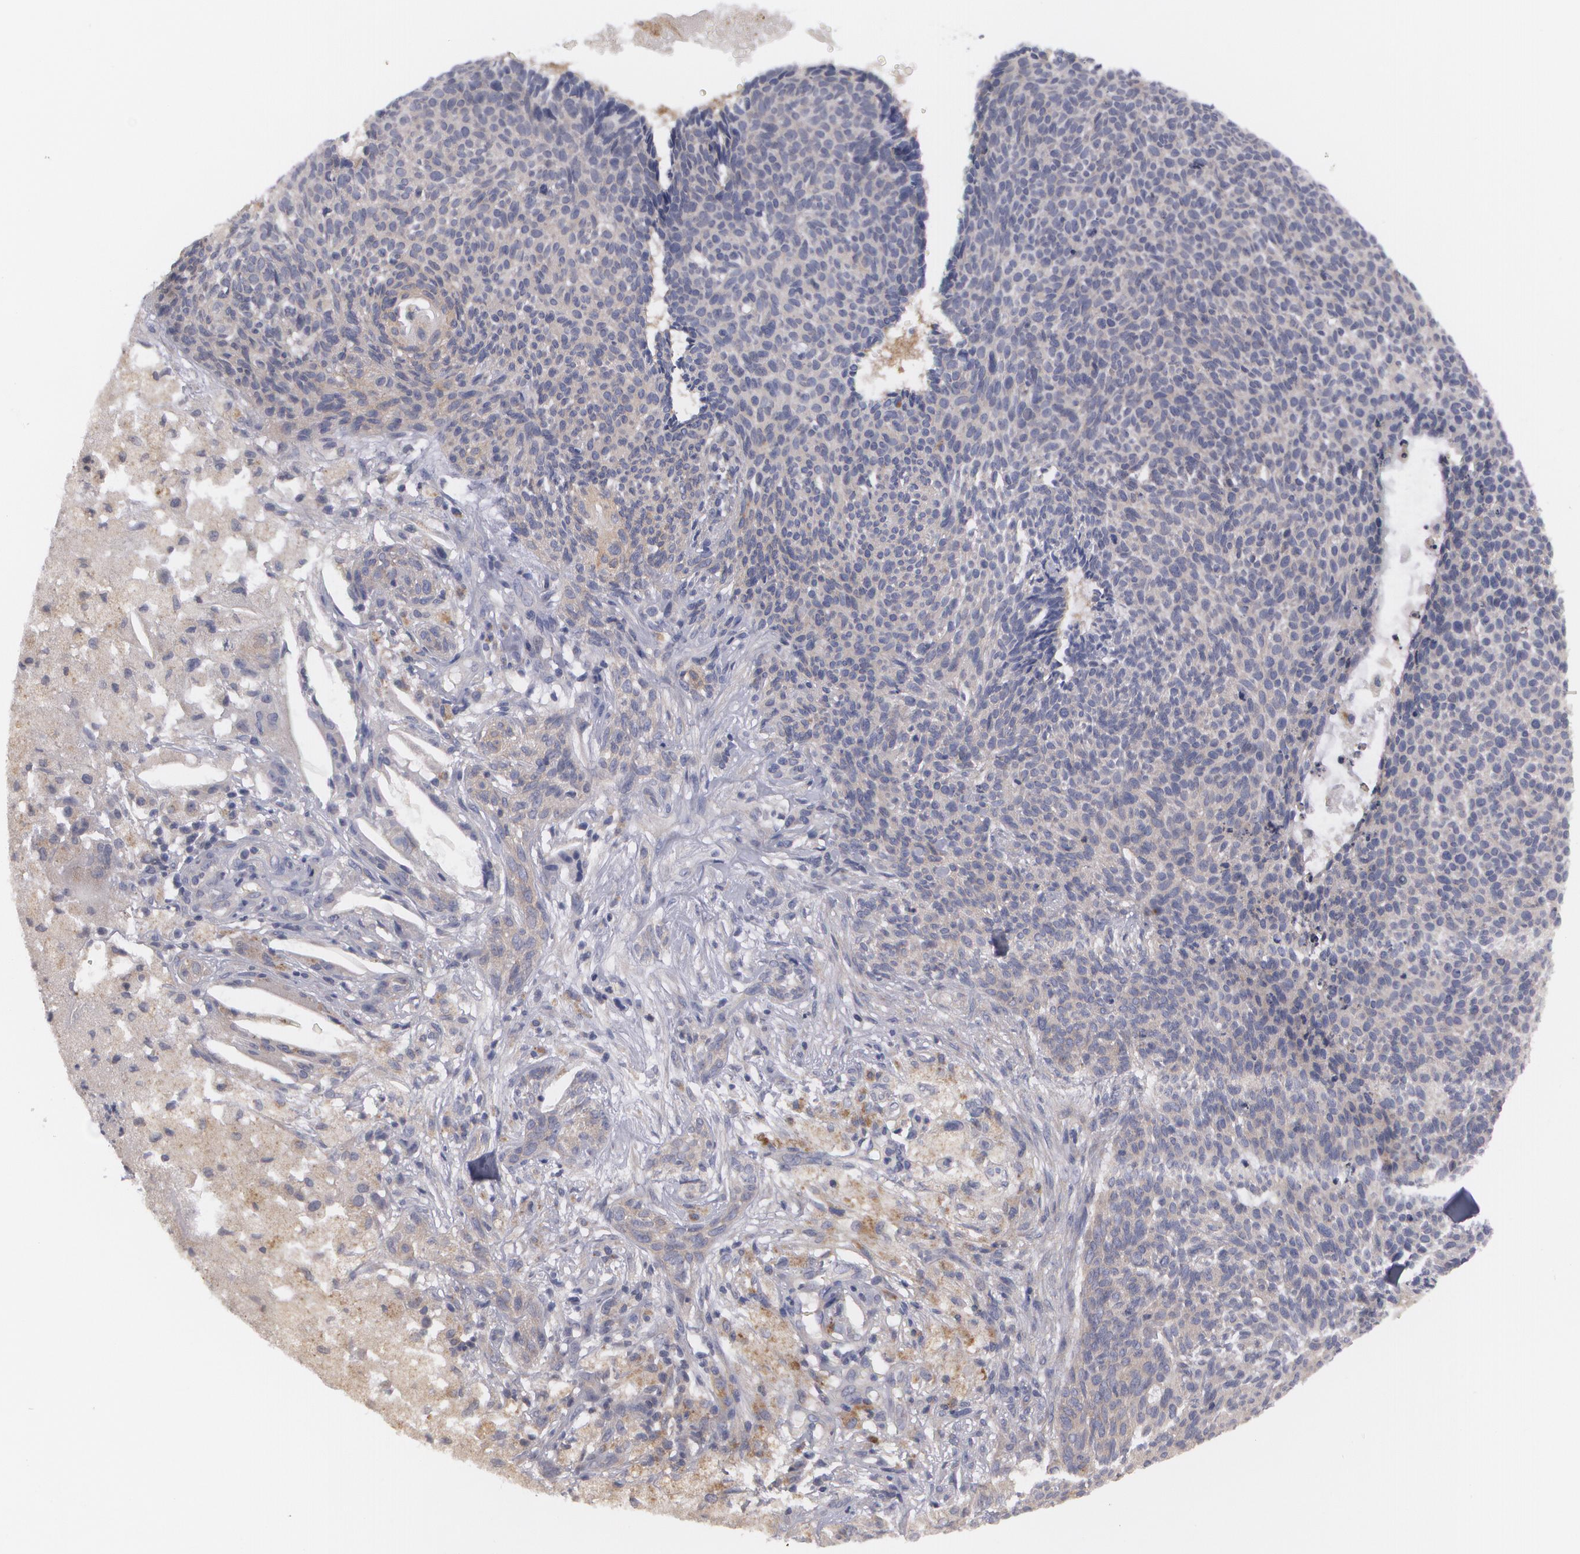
{"staining": {"intensity": "weak", "quantity": "<25%", "location": "cytoplasmic/membranous"}, "tissue": "skin cancer", "cell_type": "Tumor cells", "image_type": "cancer", "snomed": [{"axis": "morphology", "description": "Basal cell carcinoma"}, {"axis": "topography", "description": "Skin"}], "caption": "Histopathology image shows no protein expression in tumor cells of skin cancer (basal cell carcinoma) tissue.", "gene": "CASK", "patient": {"sex": "male", "age": 84}}